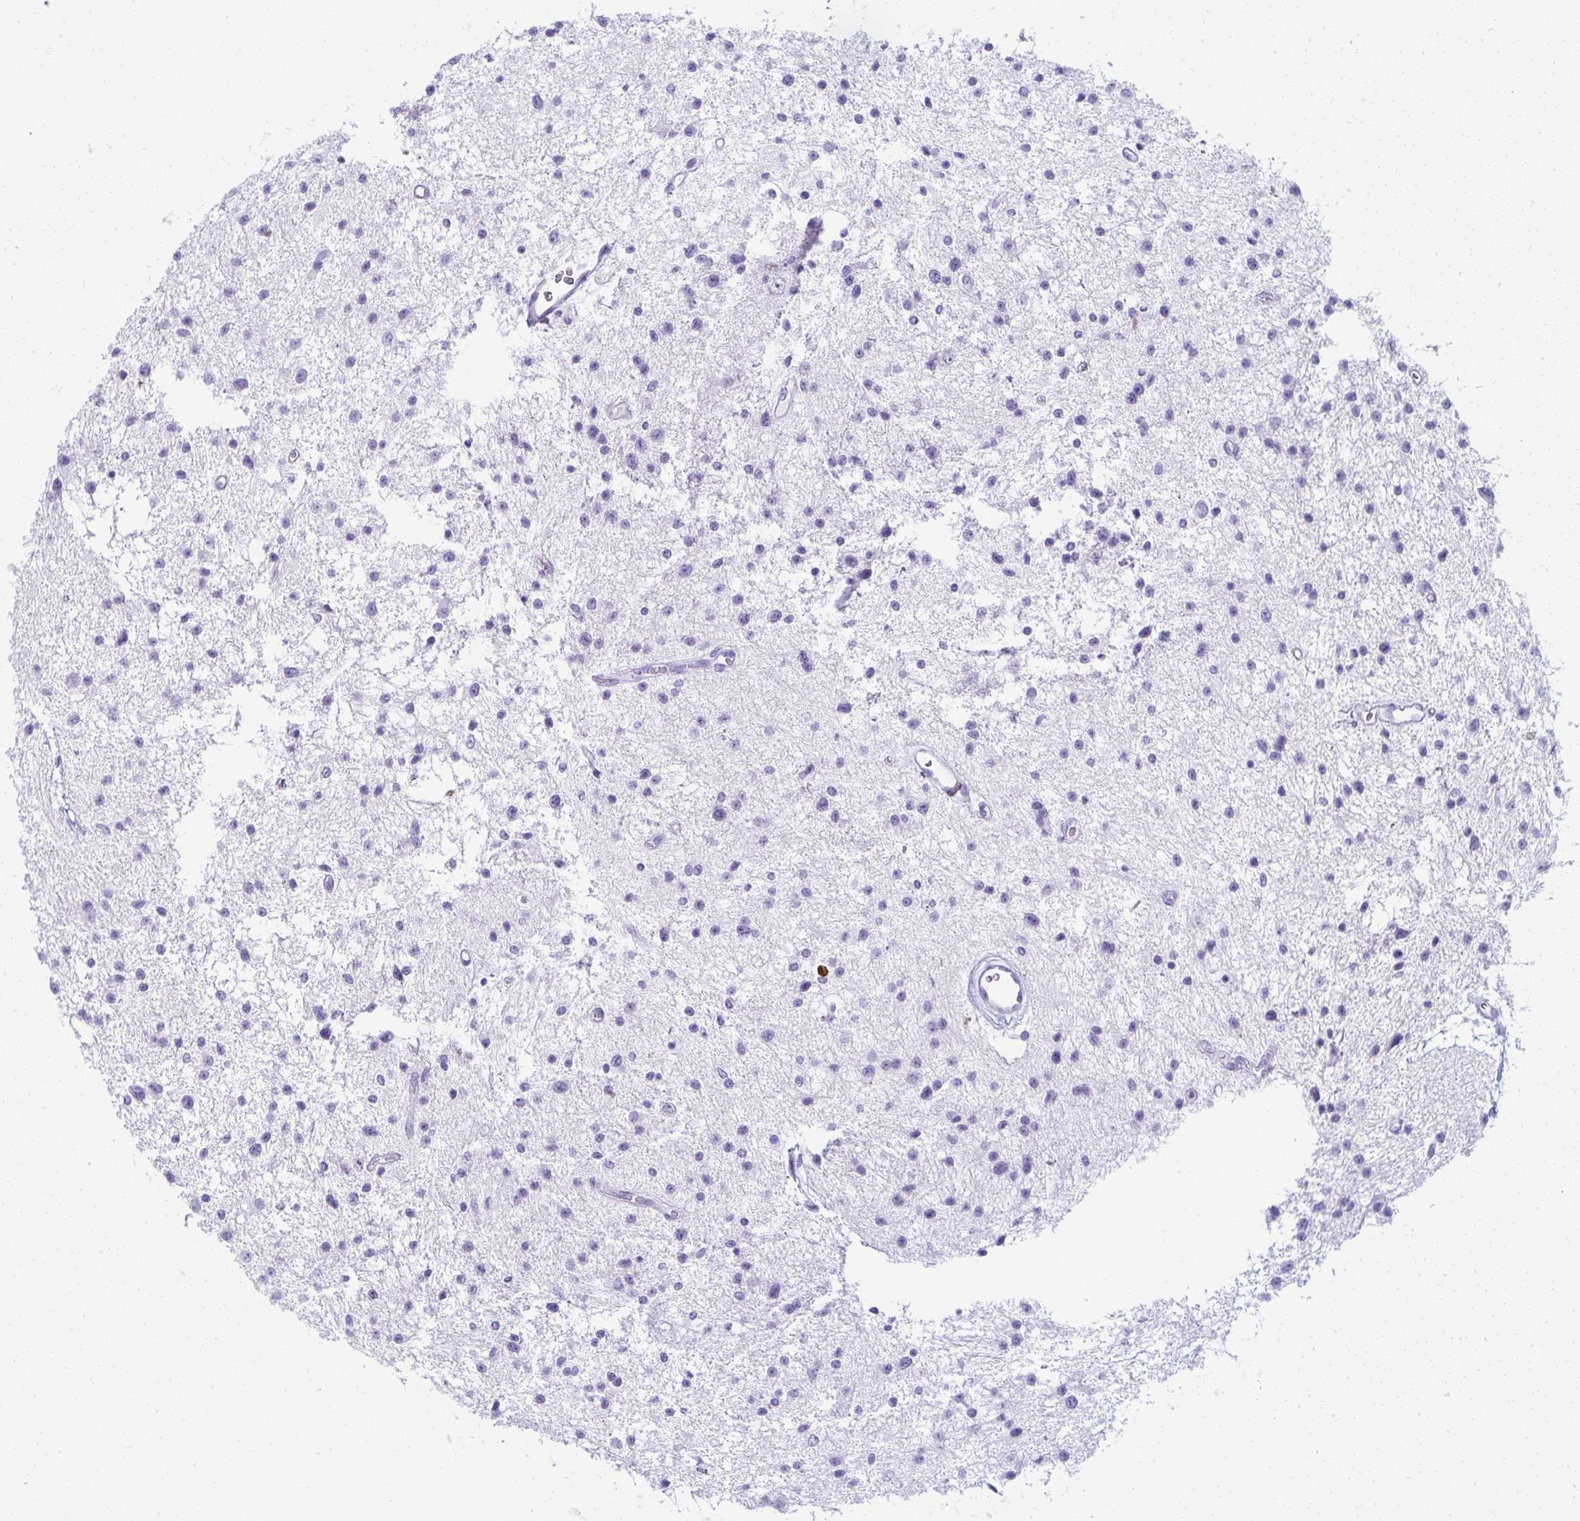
{"staining": {"intensity": "negative", "quantity": "none", "location": "none"}, "tissue": "glioma", "cell_type": "Tumor cells", "image_type": "cancer", "snomed": [{"axis": "morphology", "description": "Glioma, malignant, Low grade"}, {"axis": "topography", "description": "Brain"}], "caption": "Glioma stained for a protein using immunohistochemistry (IHC) demonstrates no staining tumor cells.", "gene": "JCHAIN", "patient": {"sex": "male", "age": 43}}